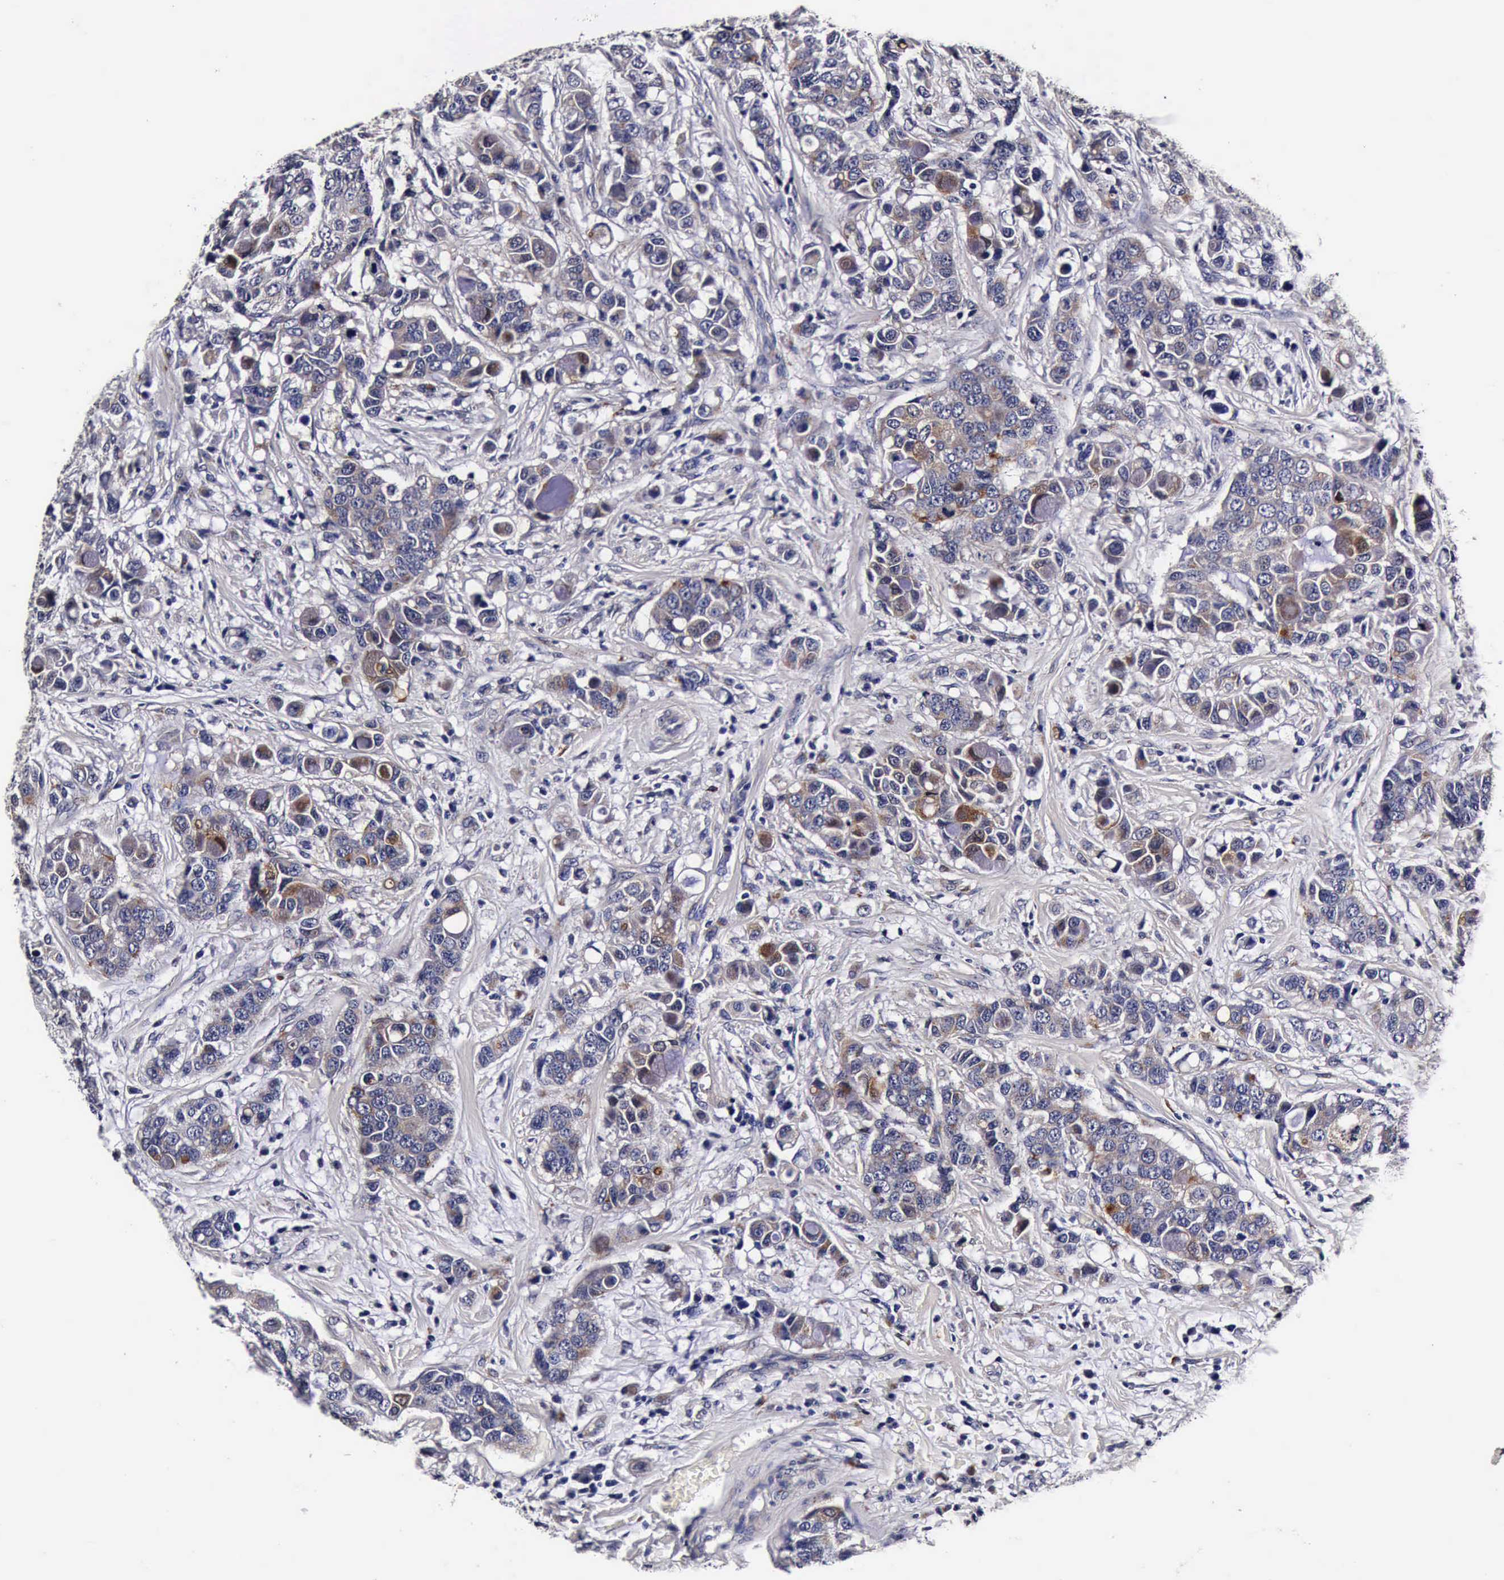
{"staining": {"intensity": "moderate", "quantity": "25%-75%", "location": "cytoplasmic/membranous"}, "tissue": "breast cancer", "cell_type": "Tumor cells", "image_type": "cancer", "snomed": [{"axis": "morphology", "description": "Duct carcinoma"}, {"axis": "topography", "description": "Breast"}], "caption": "Approximately 25%-75% of tumor cells in breast cancer (invasive ductal carcinoma) demonstrate moderate cytoplasmic/membranous protein positivity as visualized by brown immunohistochemical staining.", "gene": "CST3", "patient": {"sex": "female", "age": 27}}